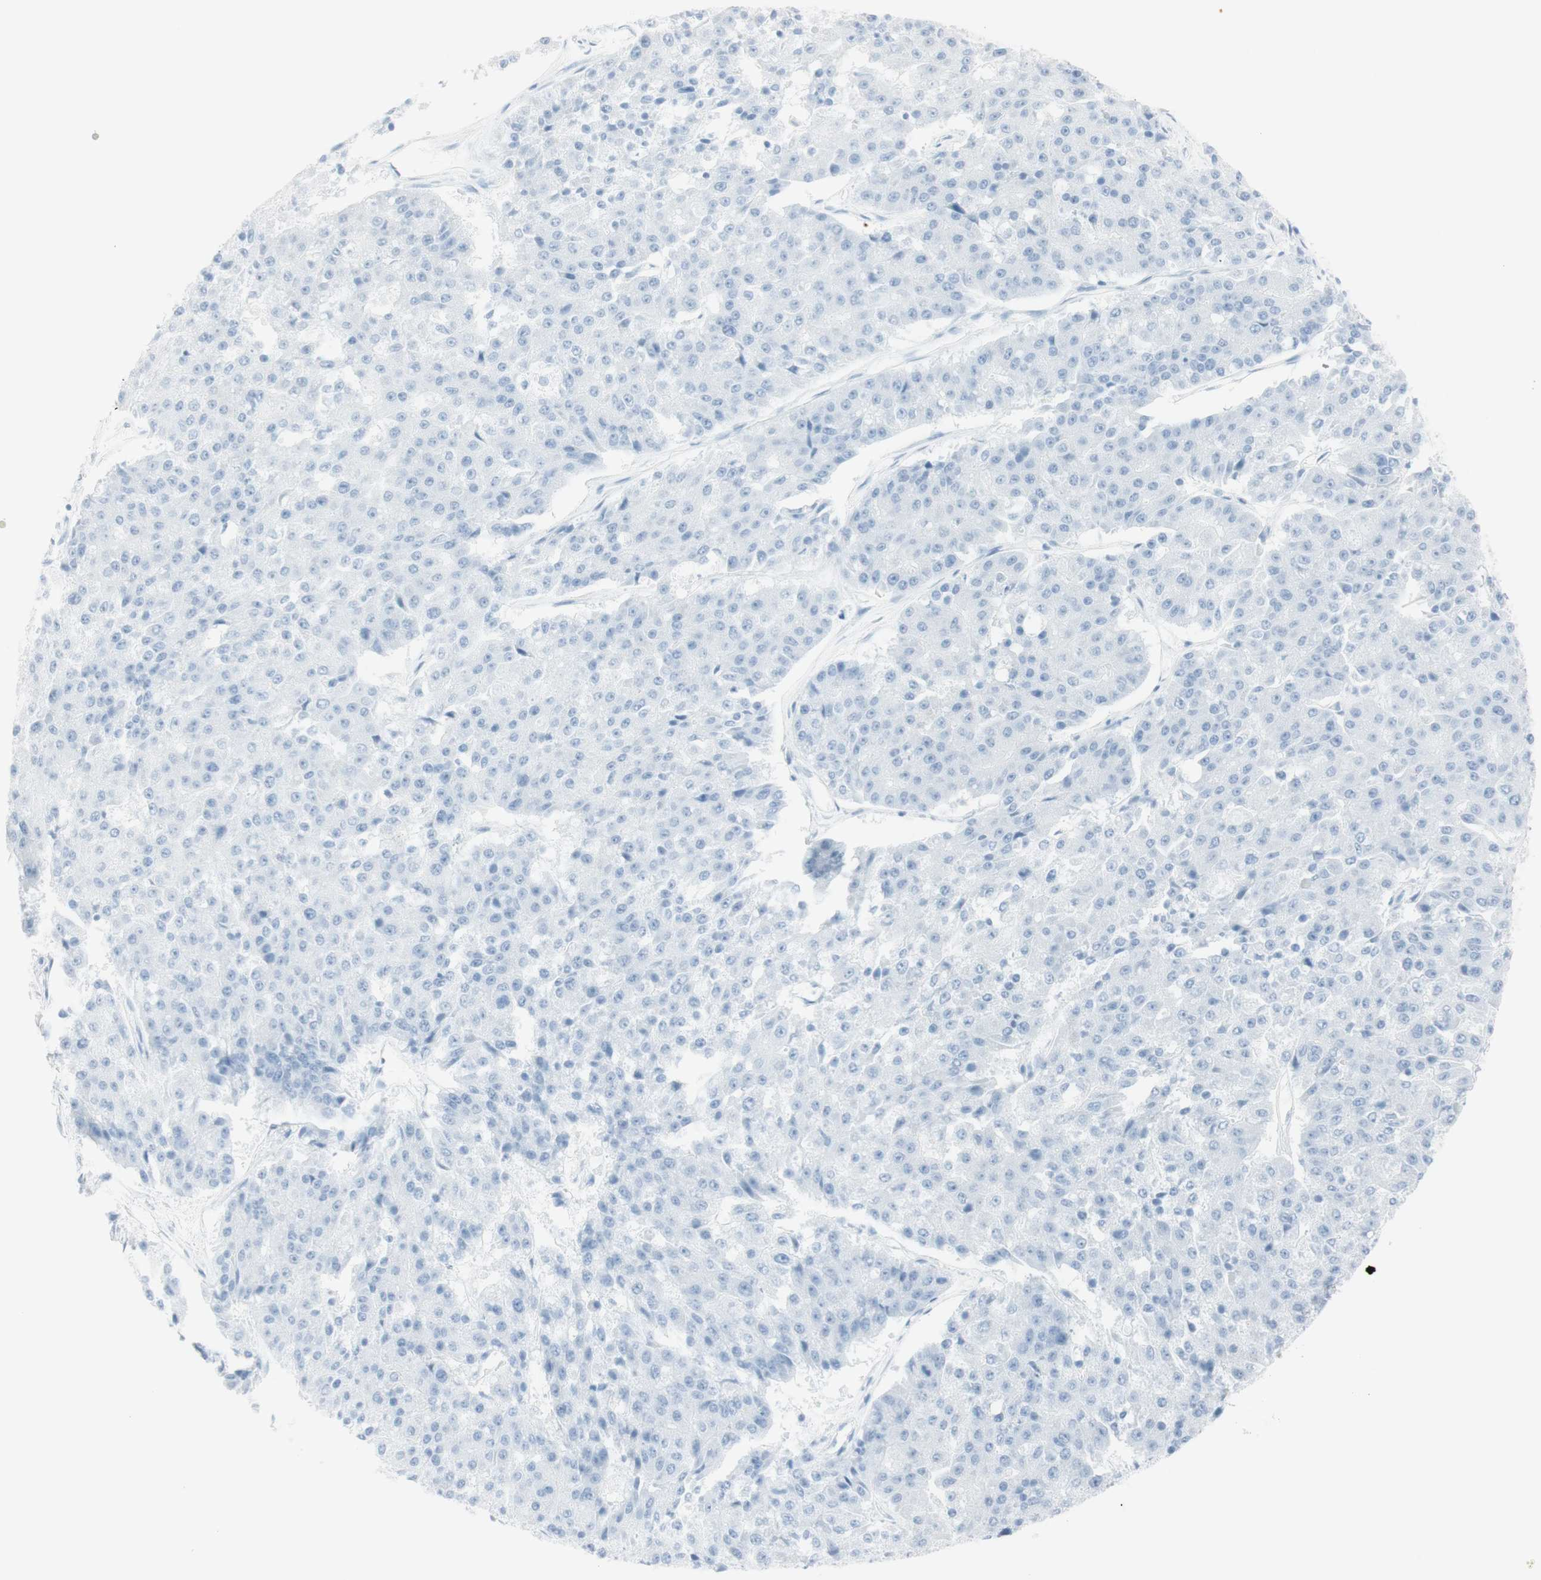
{"staining": {"intensity": "negative", "quantity": "none", "location": "none"}, "tissue": "pancreatic cancer", "cell_type": "Tumor cells", "image_type": "cancer", "snomed": [{"axis": "morphology", "description": "Adenocarcinoma, NOS"}, {"axis": "topography", "description": "Pancreas"}], "caption": "The image exhibits no significant positivity in tumor cells of adenocarcinoma (pancreatic). Nuclei are stained in blue.", "gene": "NAPSA", "patient": {"sex": "male", "age": 50}}